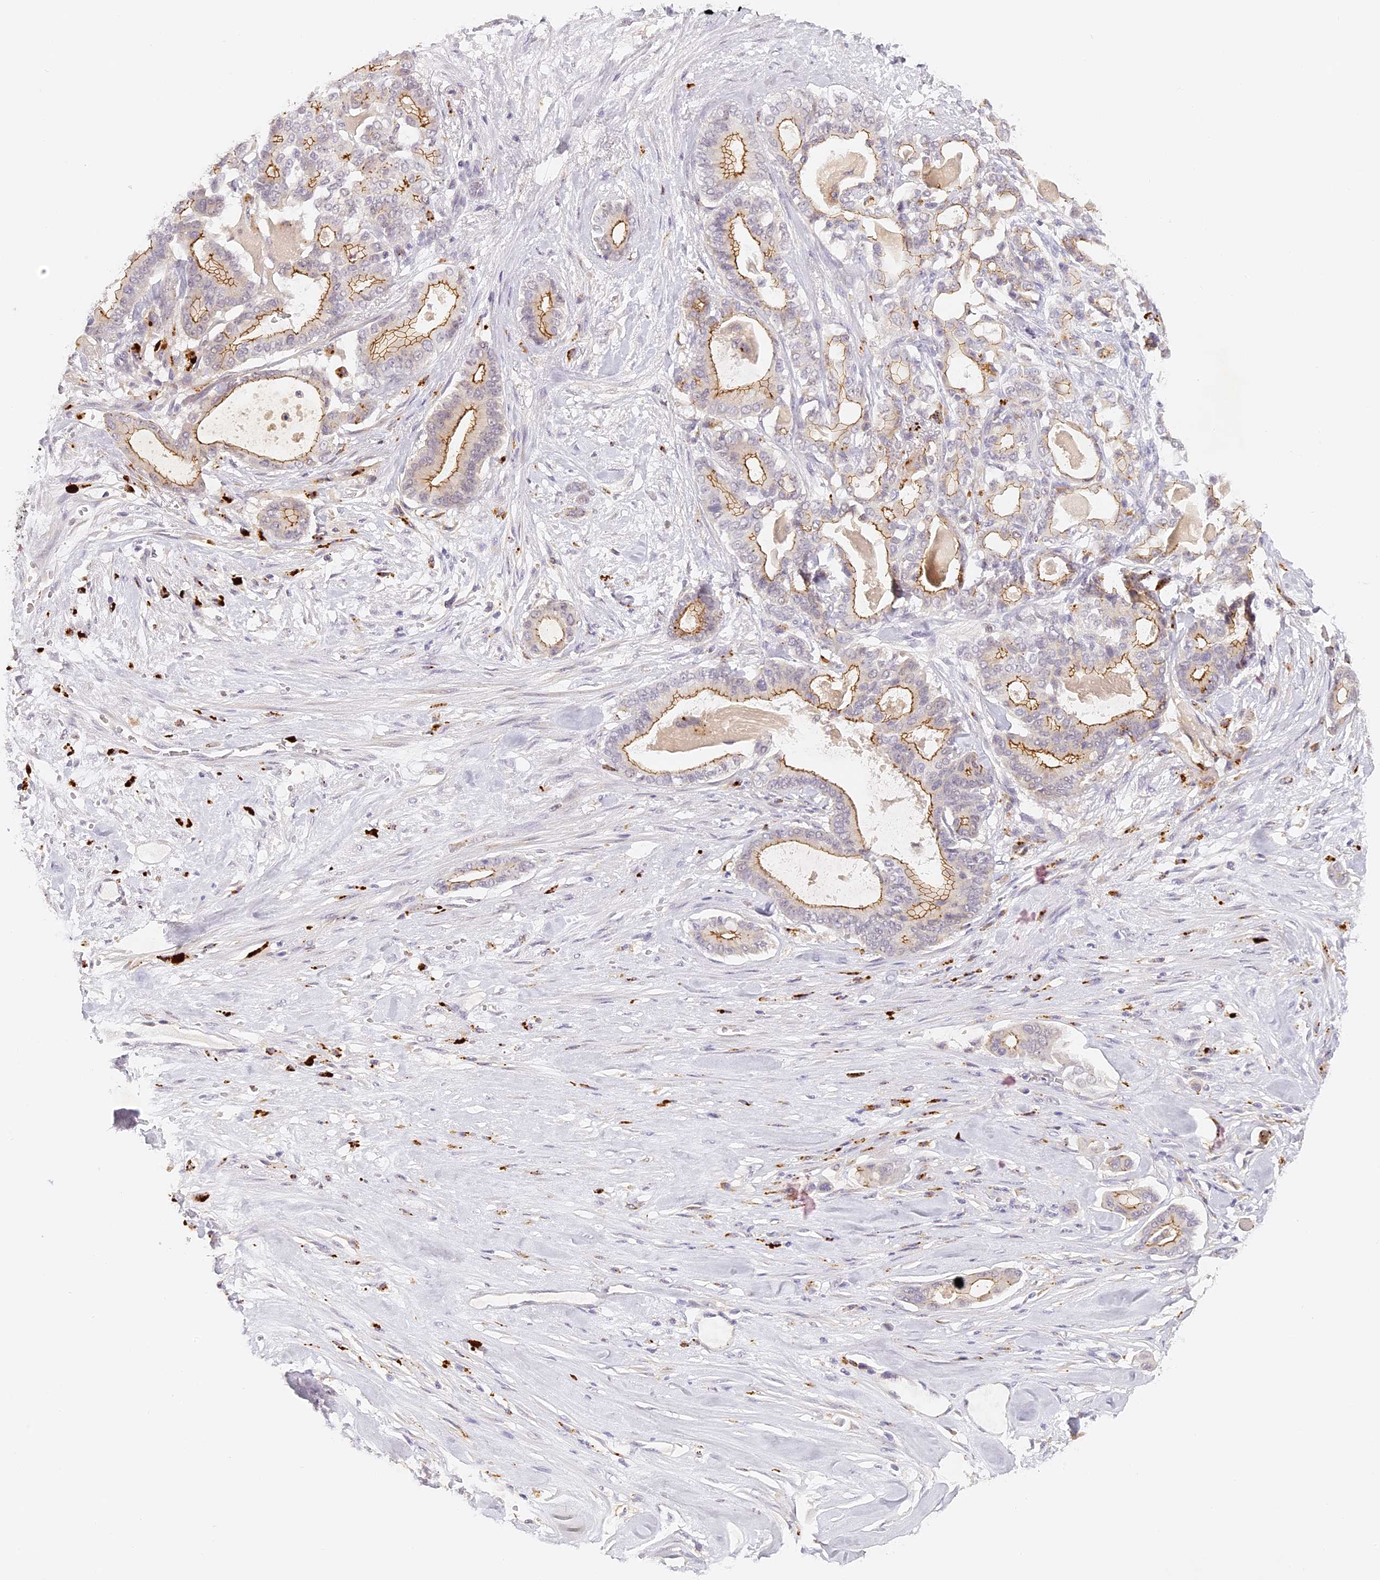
{"staining": {"intensity": "moderate", "quantity": "25%-75%", "location": "cytoplasmic/membranous"}, "tissue": "pancreatic cancer", "cell_type": "Tumor cells", "image_type": "cancer", "snomed": [{"axis": "morphology", "description": "Adenocarcinoma, NOS"}, {"axis": "topography", "description": "Pancreas"}], "caption": "The image shows staining of pancreatic cancer (adenocarcinoma), revealing moderate cytoplasmic/membranous protein expression (brown color) within tumor cells. (DAB (3,3'-diaminobenzidine) IHC, brown staining for protein, blue staining for nuclei).", "gene": "ELL3", "patient": {"sex": "male", "age": 63}}